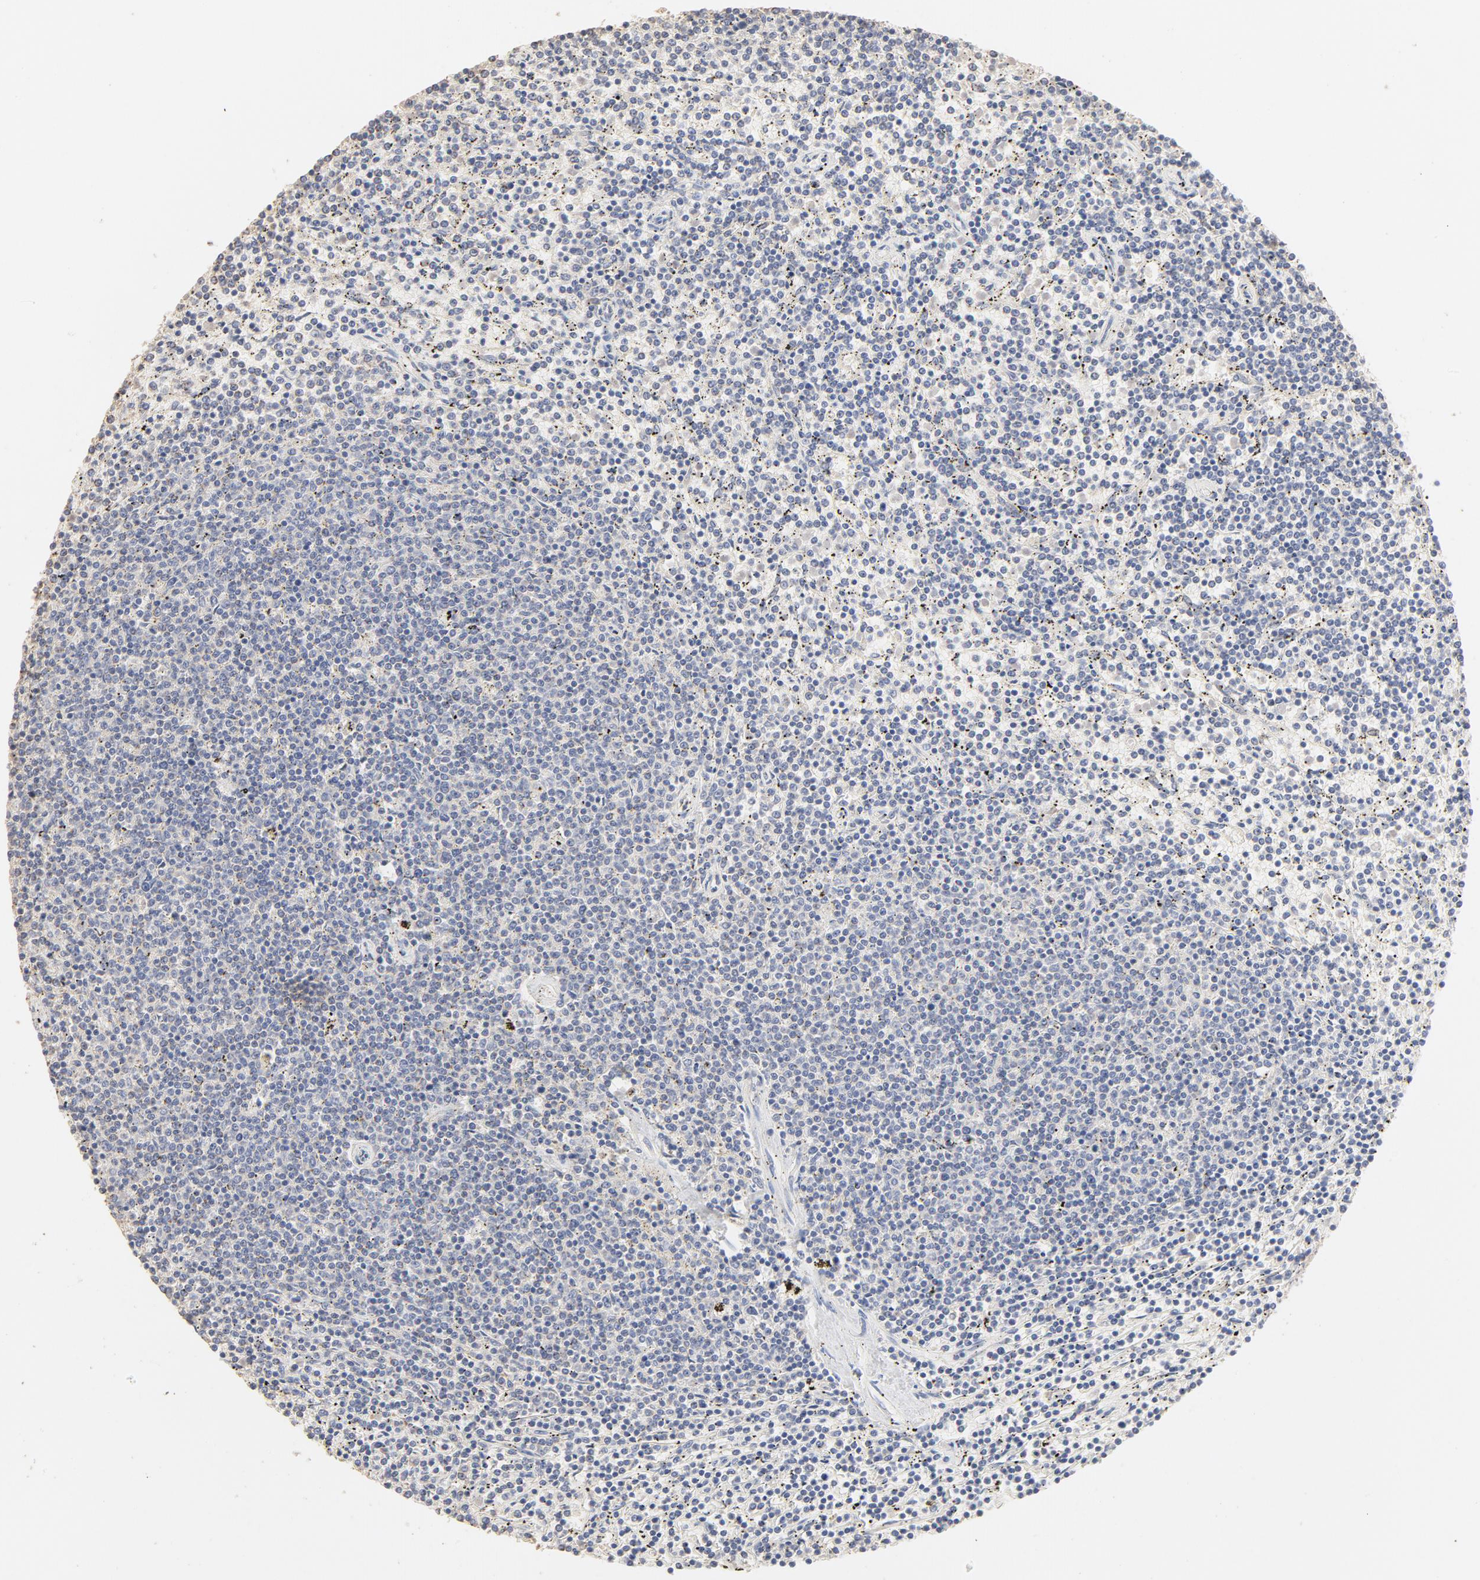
{"staining": {"intensity": "negative", "quantity": "none", "location": "none"}, "tissue": "lymphoma", "cell_type": "Tumor cells", "image_type": "cancer", "snomed": [{"axis": "morphology", "description": "Malignant lymphoma, non-Hodgkin's type, Low grade"}, {"axis": "topography", "description": "Spleen"}], "caption": "Tumor cells show no significant staining in lymphoma.", "gene": "FCGBP", "patient": {"sex": "female", "age": 50}}